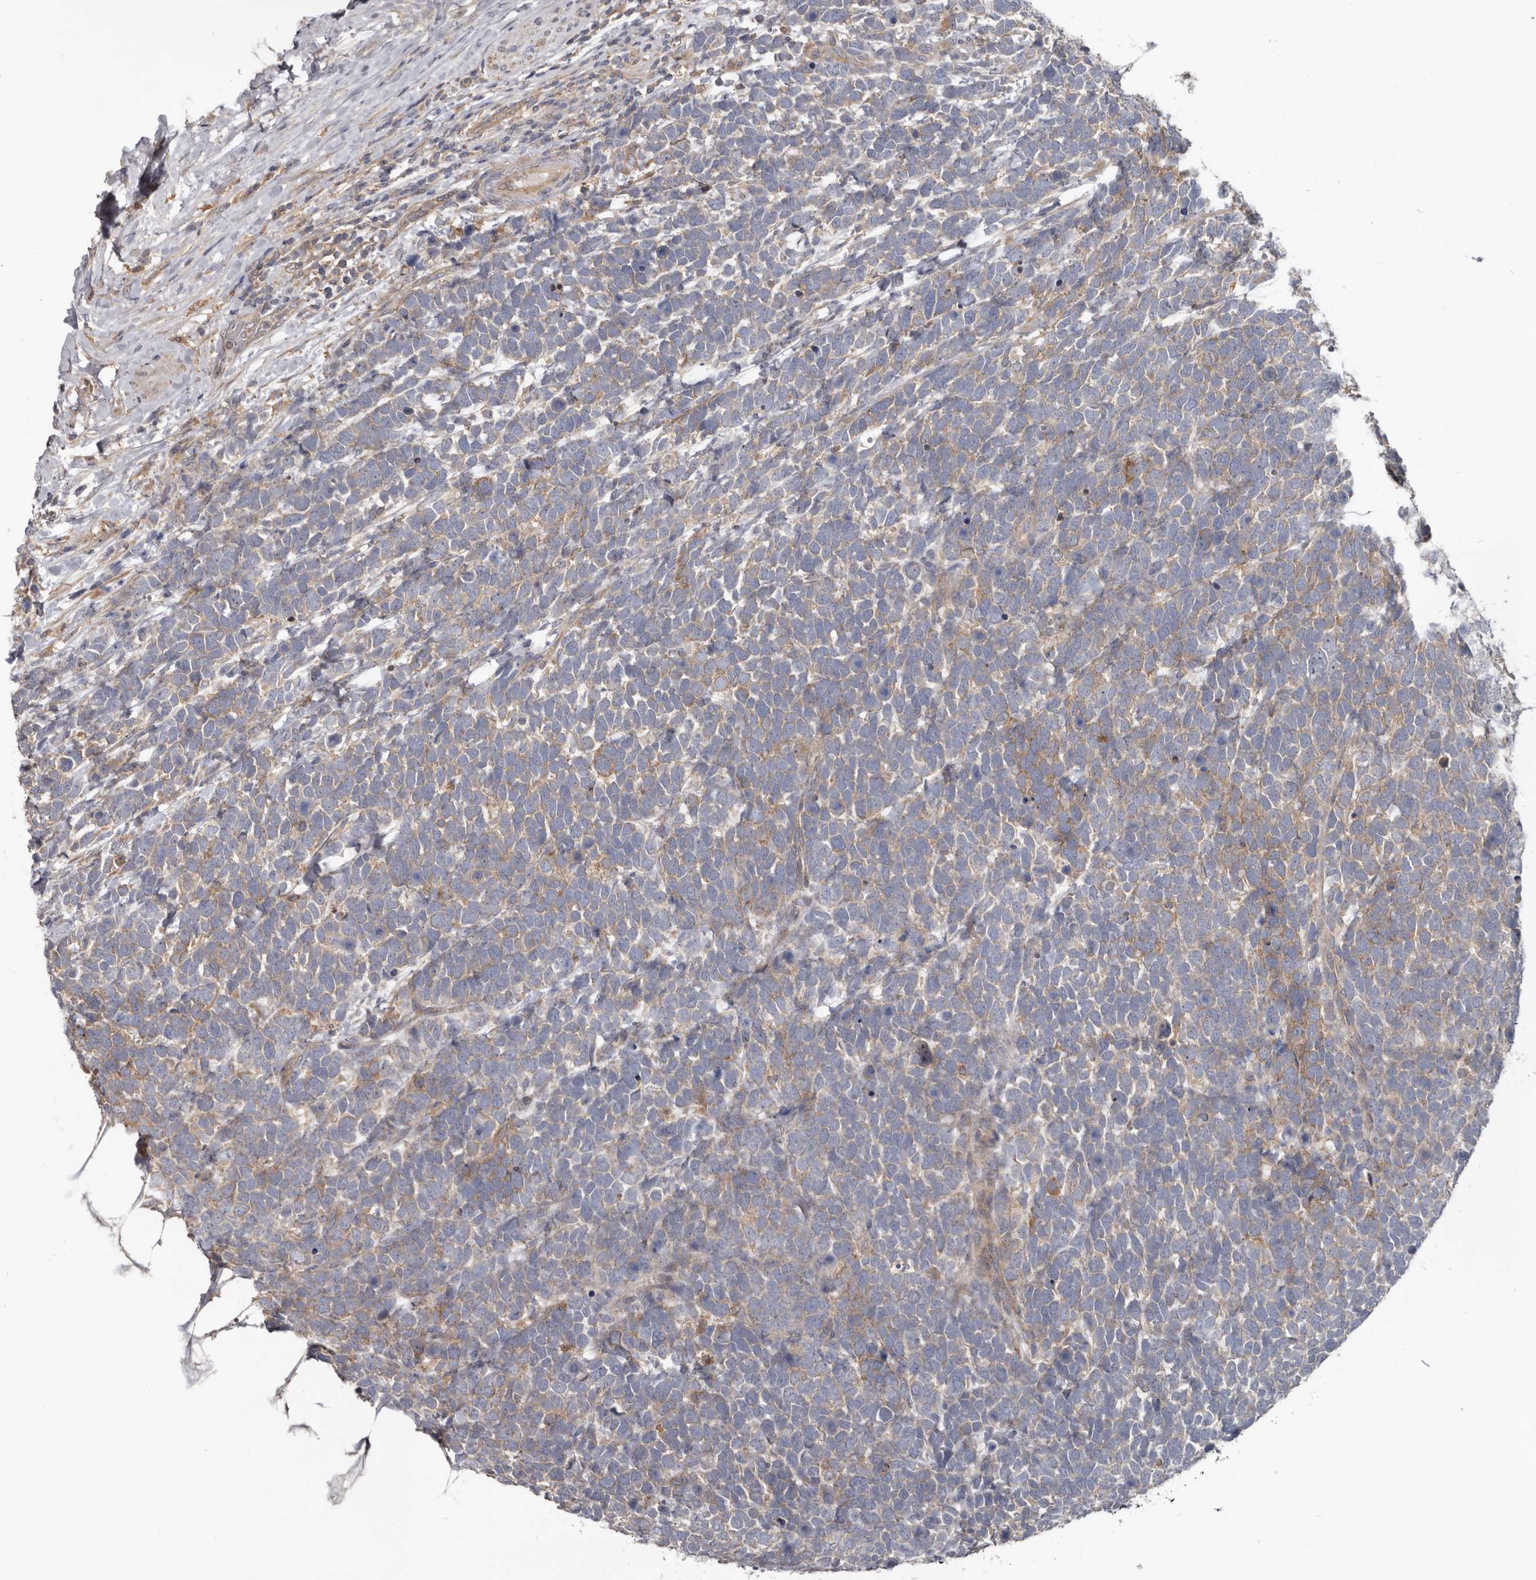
{"staining": {"intensity": "weak", "quantity": "25%-75%", "location": "cytoplasmic/membranous"}, "tissue": "urothelial cancer", "cell_type": "Tumor cells", "image_type": "cancer", "snomed": [{"axis": "morphology", "description": "Urothelial carcinoma, High grade"}, {"axis": "topography", "description": "Urinary bladder"}], "caption": "Protein expression analysis of human high-grade urothelial carcinoma reveals weak cytoplasmic/membranous staining in approximately 25%-75% of tumor cells. Nuclei are stained in blue.", "gene": "HINT3", "patient": {"sex": "female", "age": 82}}